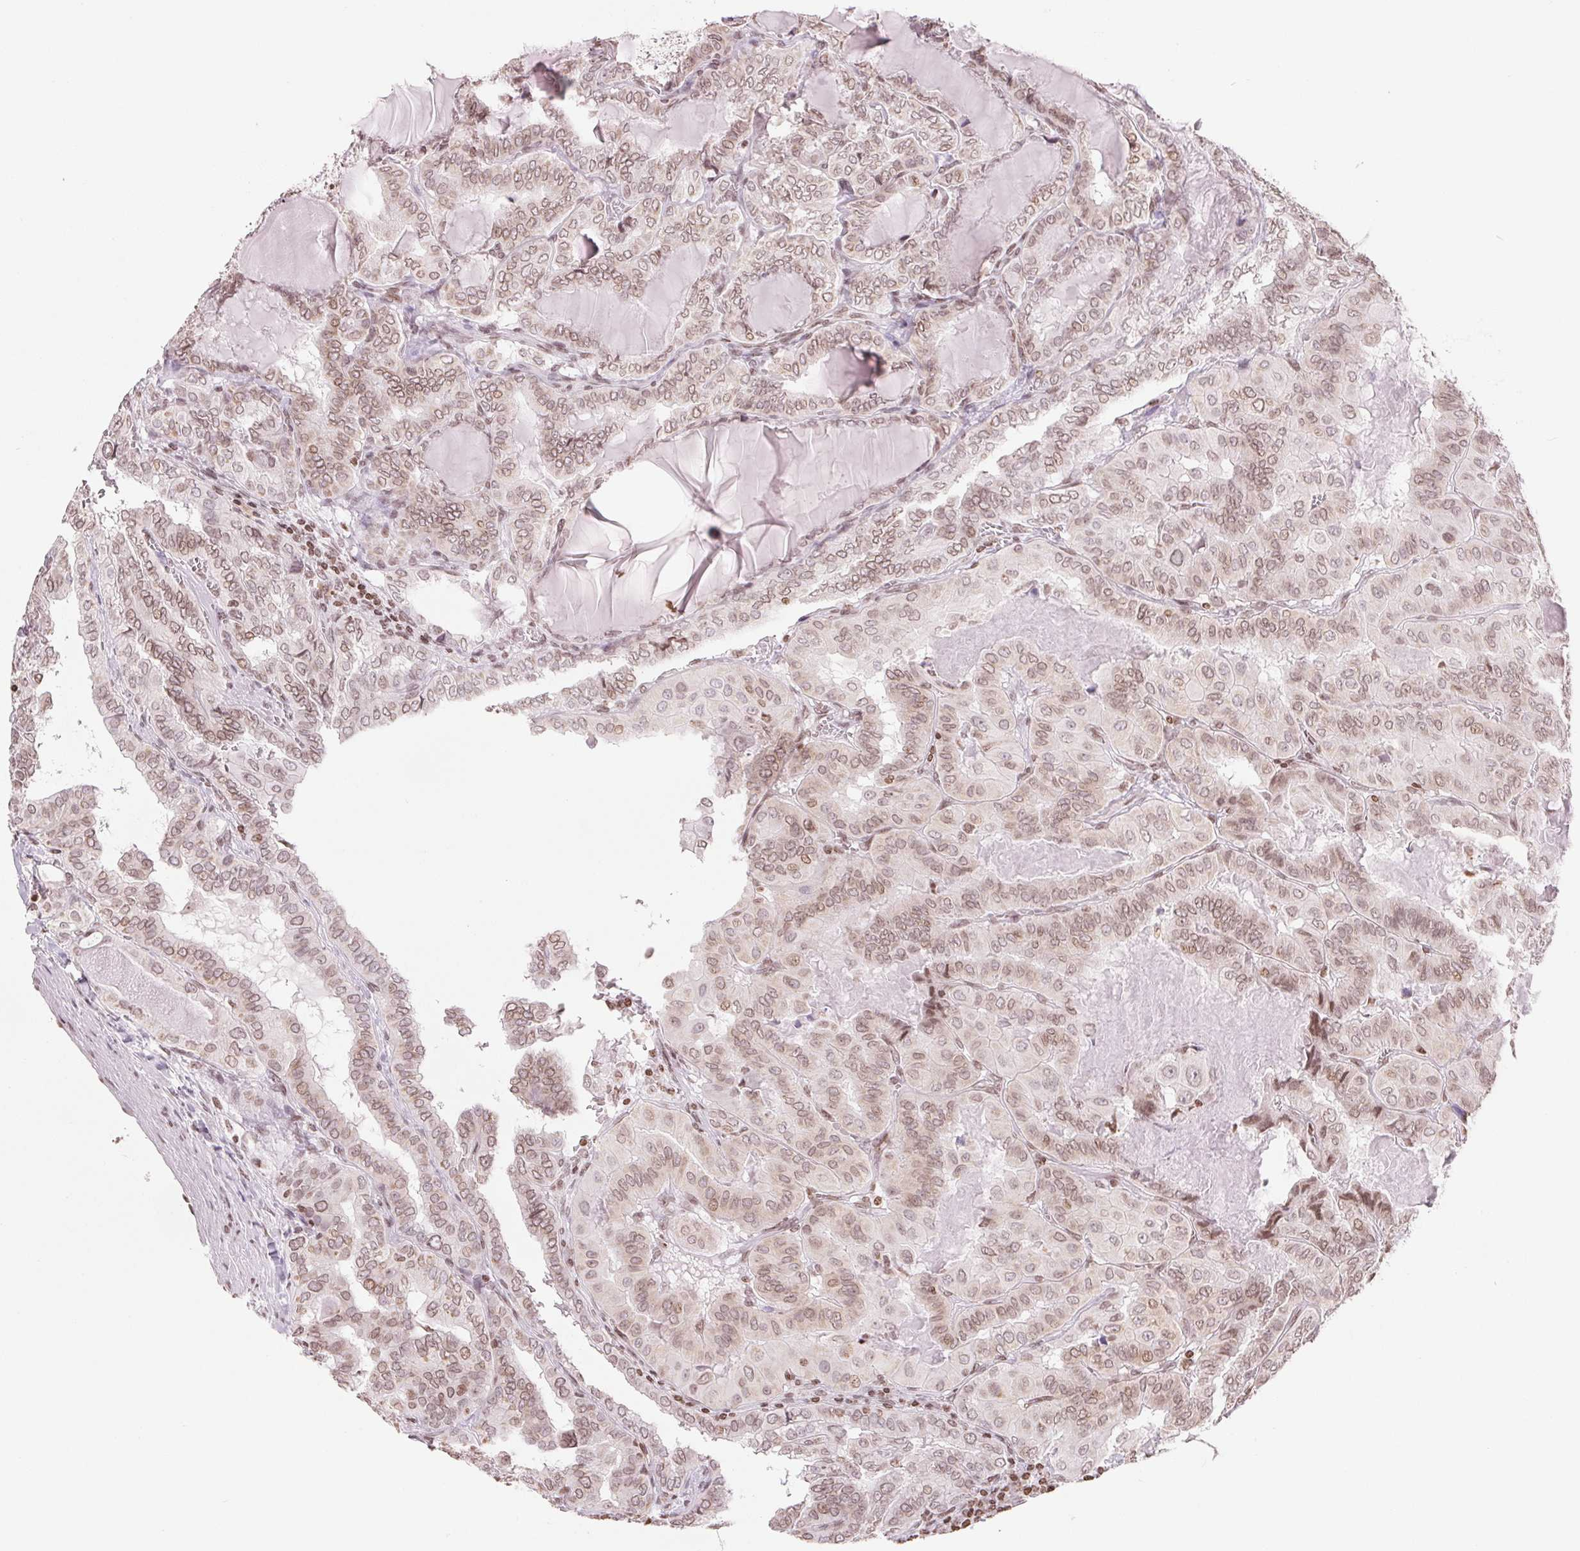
{"staining": {"intensity": "weak", "quantity": ">75%", "location": "cytoplasmic/membranous,nuclear"}, "tissue": "thyroid cancer", "cell_type": "Tumor cells", "image_type": "cancer", "snomed": [{"axis": "morphology", "description": "Papillary adenocarcinoma, NOS"}, {"axis": "topography", "description": "Thyroid gland"}], "caption": "Thyroid cancer (papillary adenocarcinoma) stained with DAB IHC displays low levels of weak cytoplasmic/membranous and nuclear staining in about >75% of tumor cells.", "gene": "SMIM12", "patient": {"sex": "female", "age": 46}}